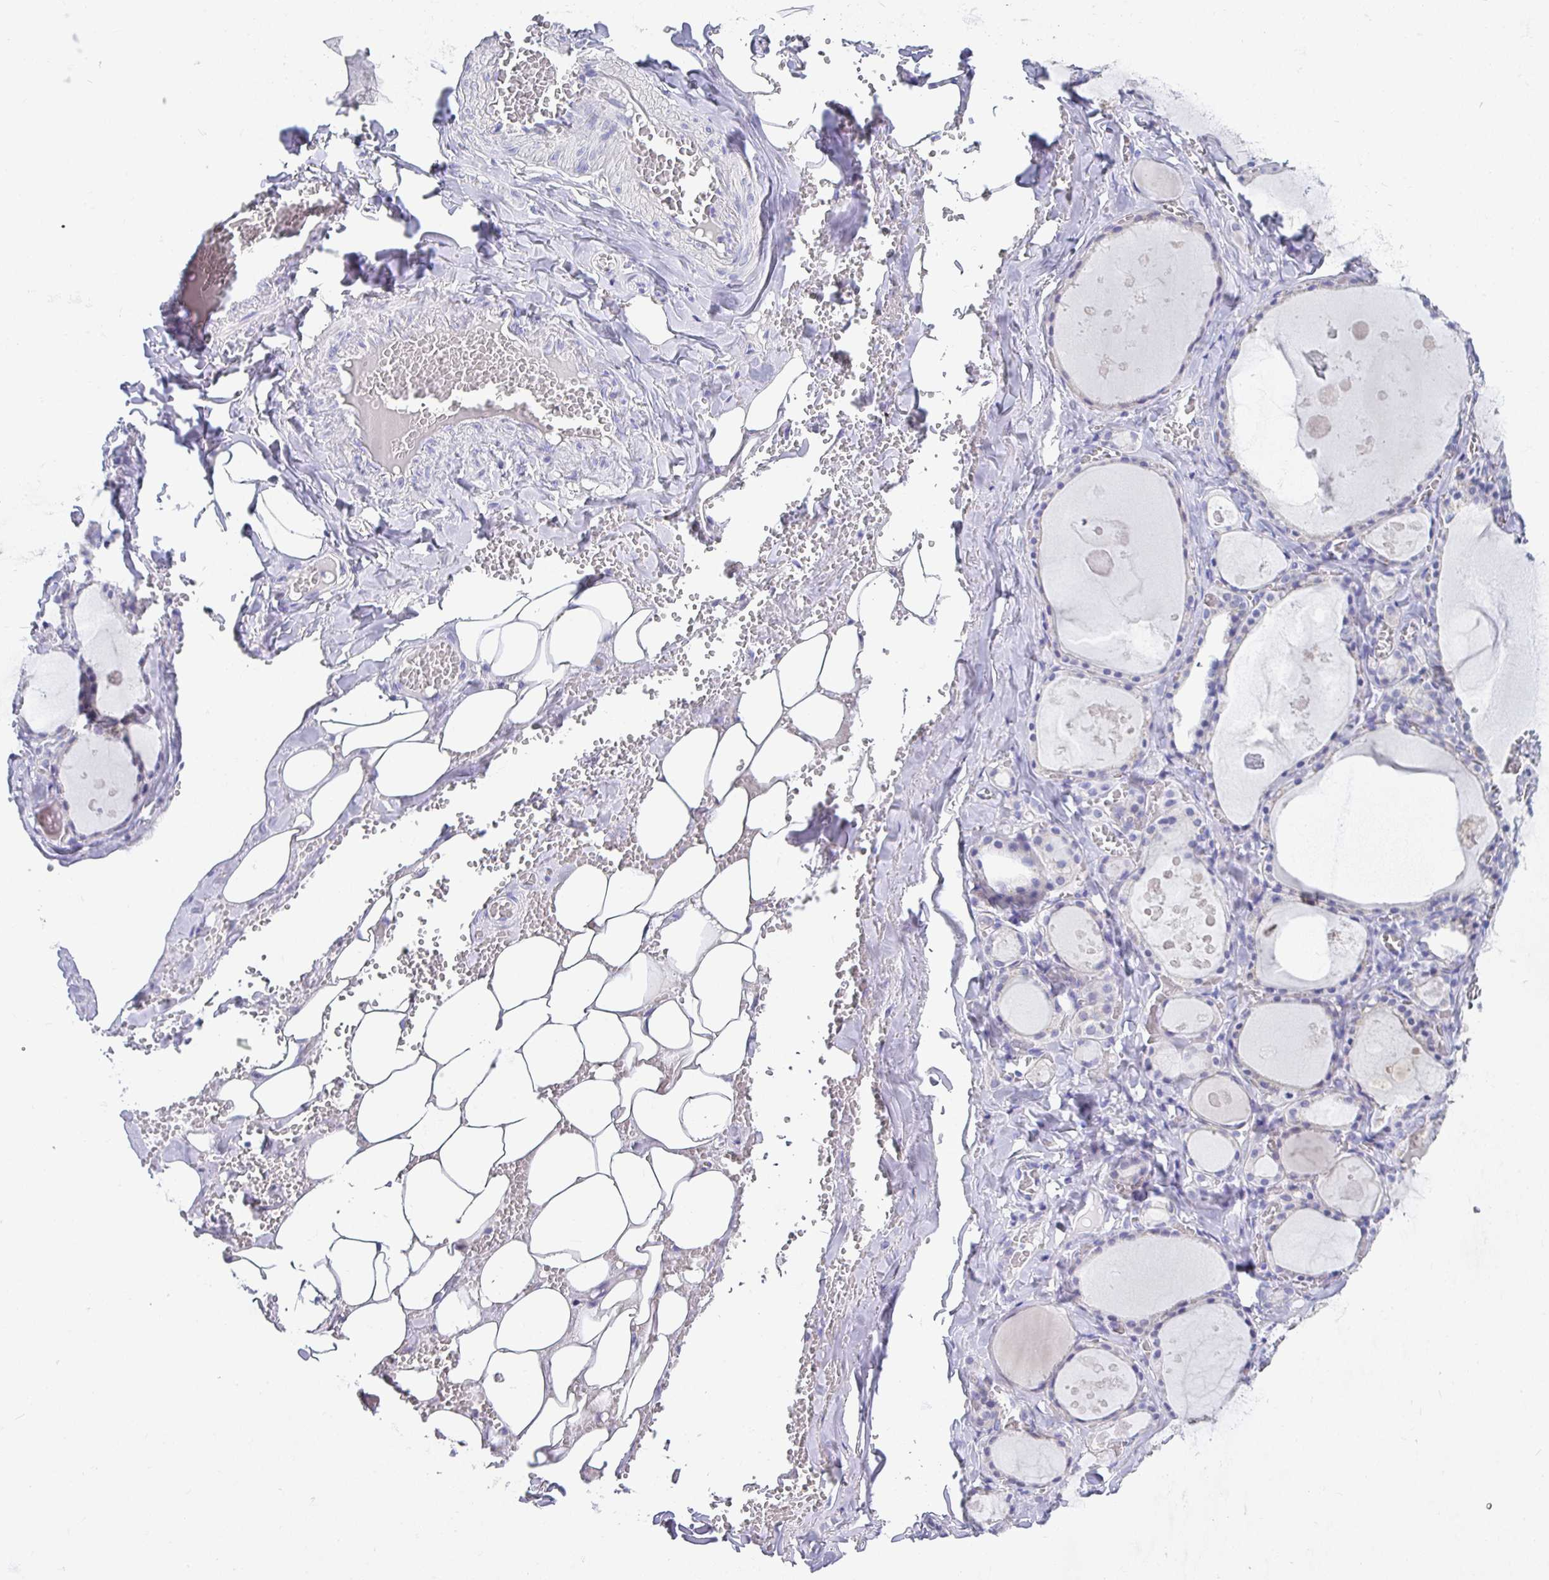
{"staining": {"intensity": "negative", "quantity": "none", "location": "none"}, "tissue": "thyroid gland", "cell_type": "Glandular cells", "image_type": "normal", "snomed": [{"axis": "morphology", "description": "Normal tissue, NOS"}, {"axis": "topography", "description": "Thyroid gland"}], "caption": "A photomicrograph of thyroid gland stained for a protein exhibits no brown staining in glandular cells. The staining is performed using DAB brown chromogen with nuclei counter-stained in using hematoxylin.", "gene": "TMEM241", "patient": {"sex": "male", "age": 56}}